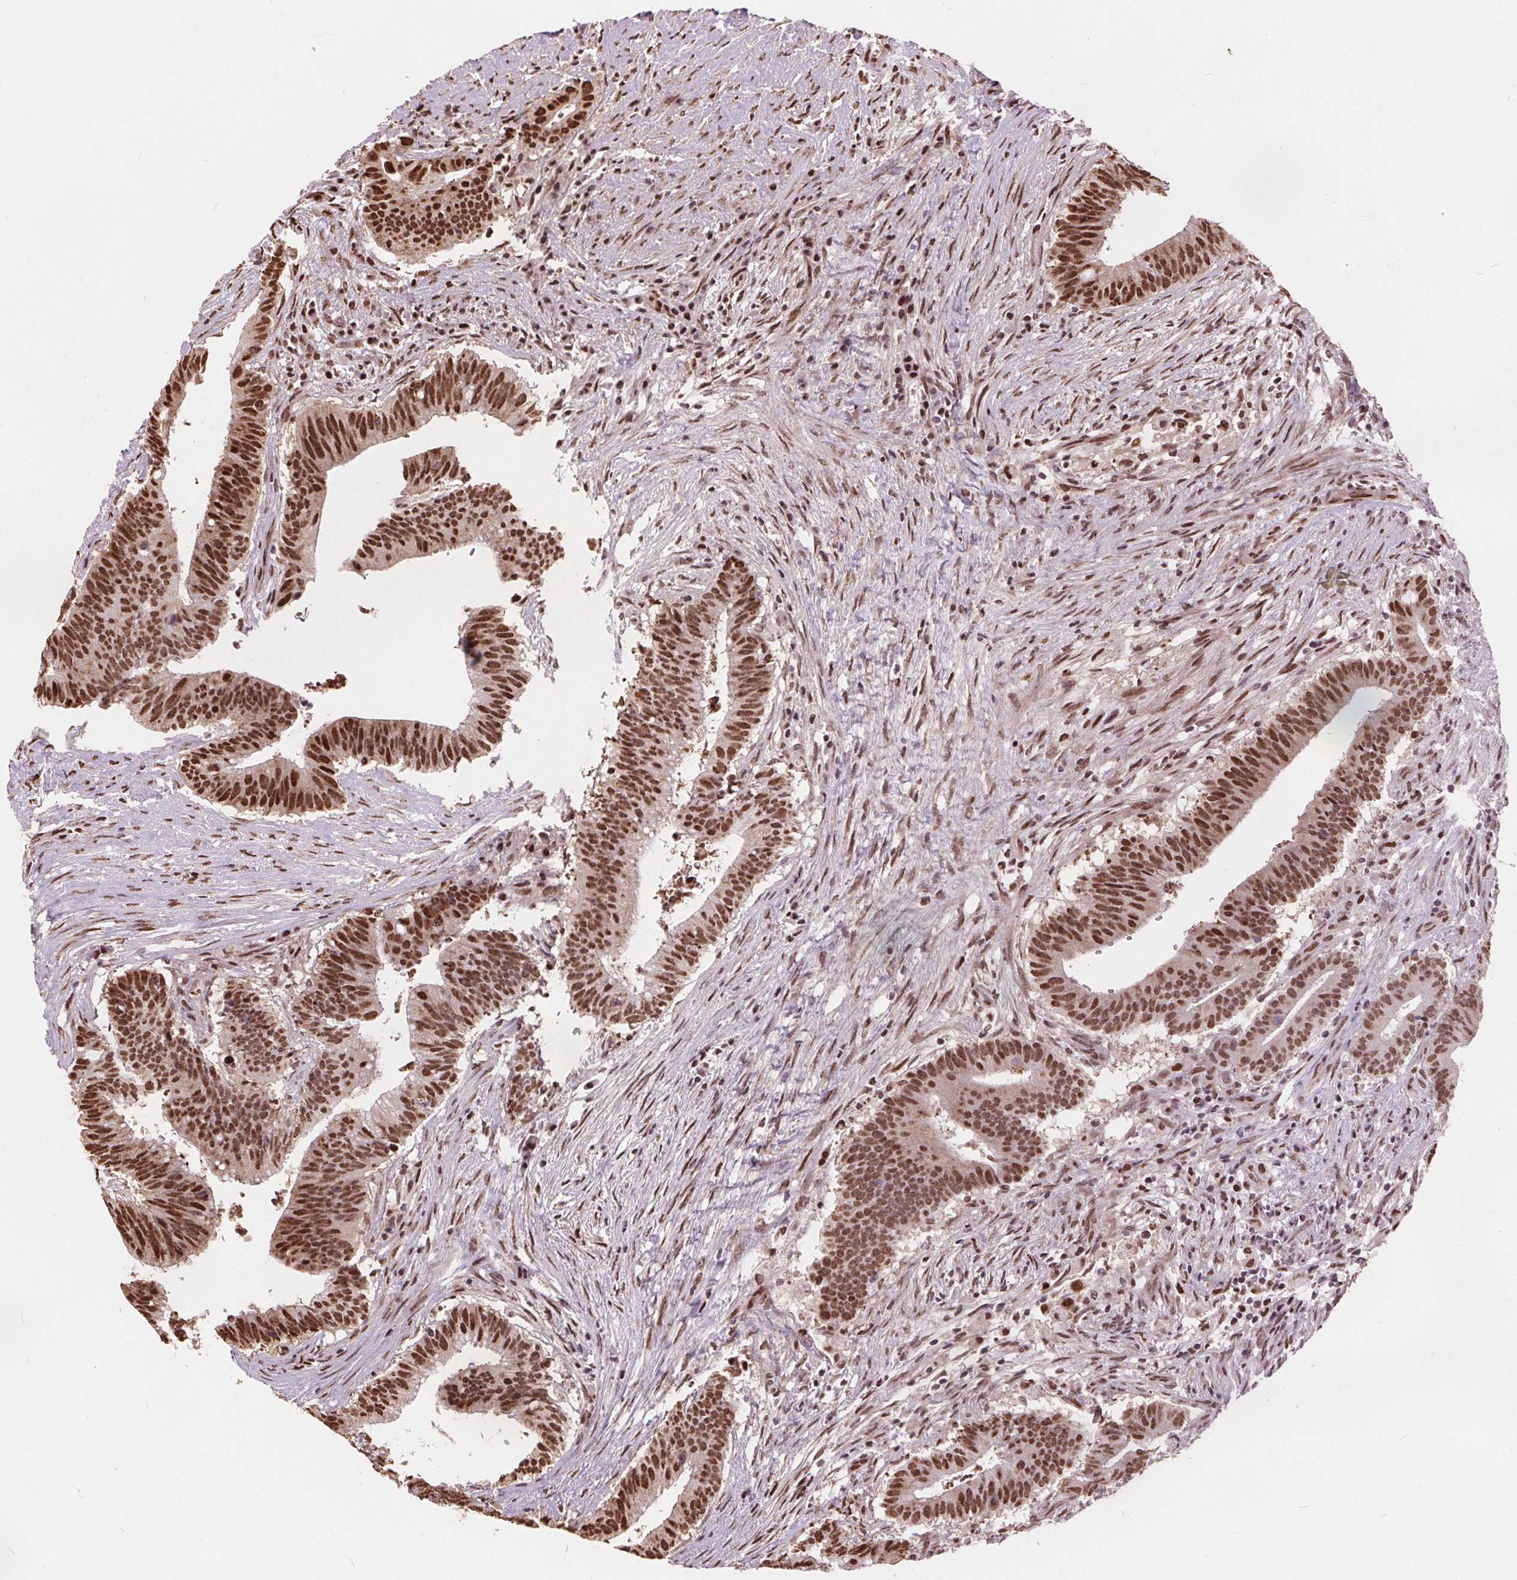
{"staining": {"intensity": "strong", "quantity": ">75%", "location": "nuclear"}, "tissue": "colorectal cancer", "cell_type": "Tumor cells", "image_type": "cancer", "snomed": [{"axis": "morphology", "description": "Adenocarcinoma, NOS"}, {"axis": "topography", "description": "Colon"}], "caption": "High-power microscopy captured an IHC micrograph of adenocarcinoma (colorectal), revealing strong nuclear staining in about >75% of tumor cells.", "gene": "ISLR2", "patient": {"sex": "female", "age": 43}}